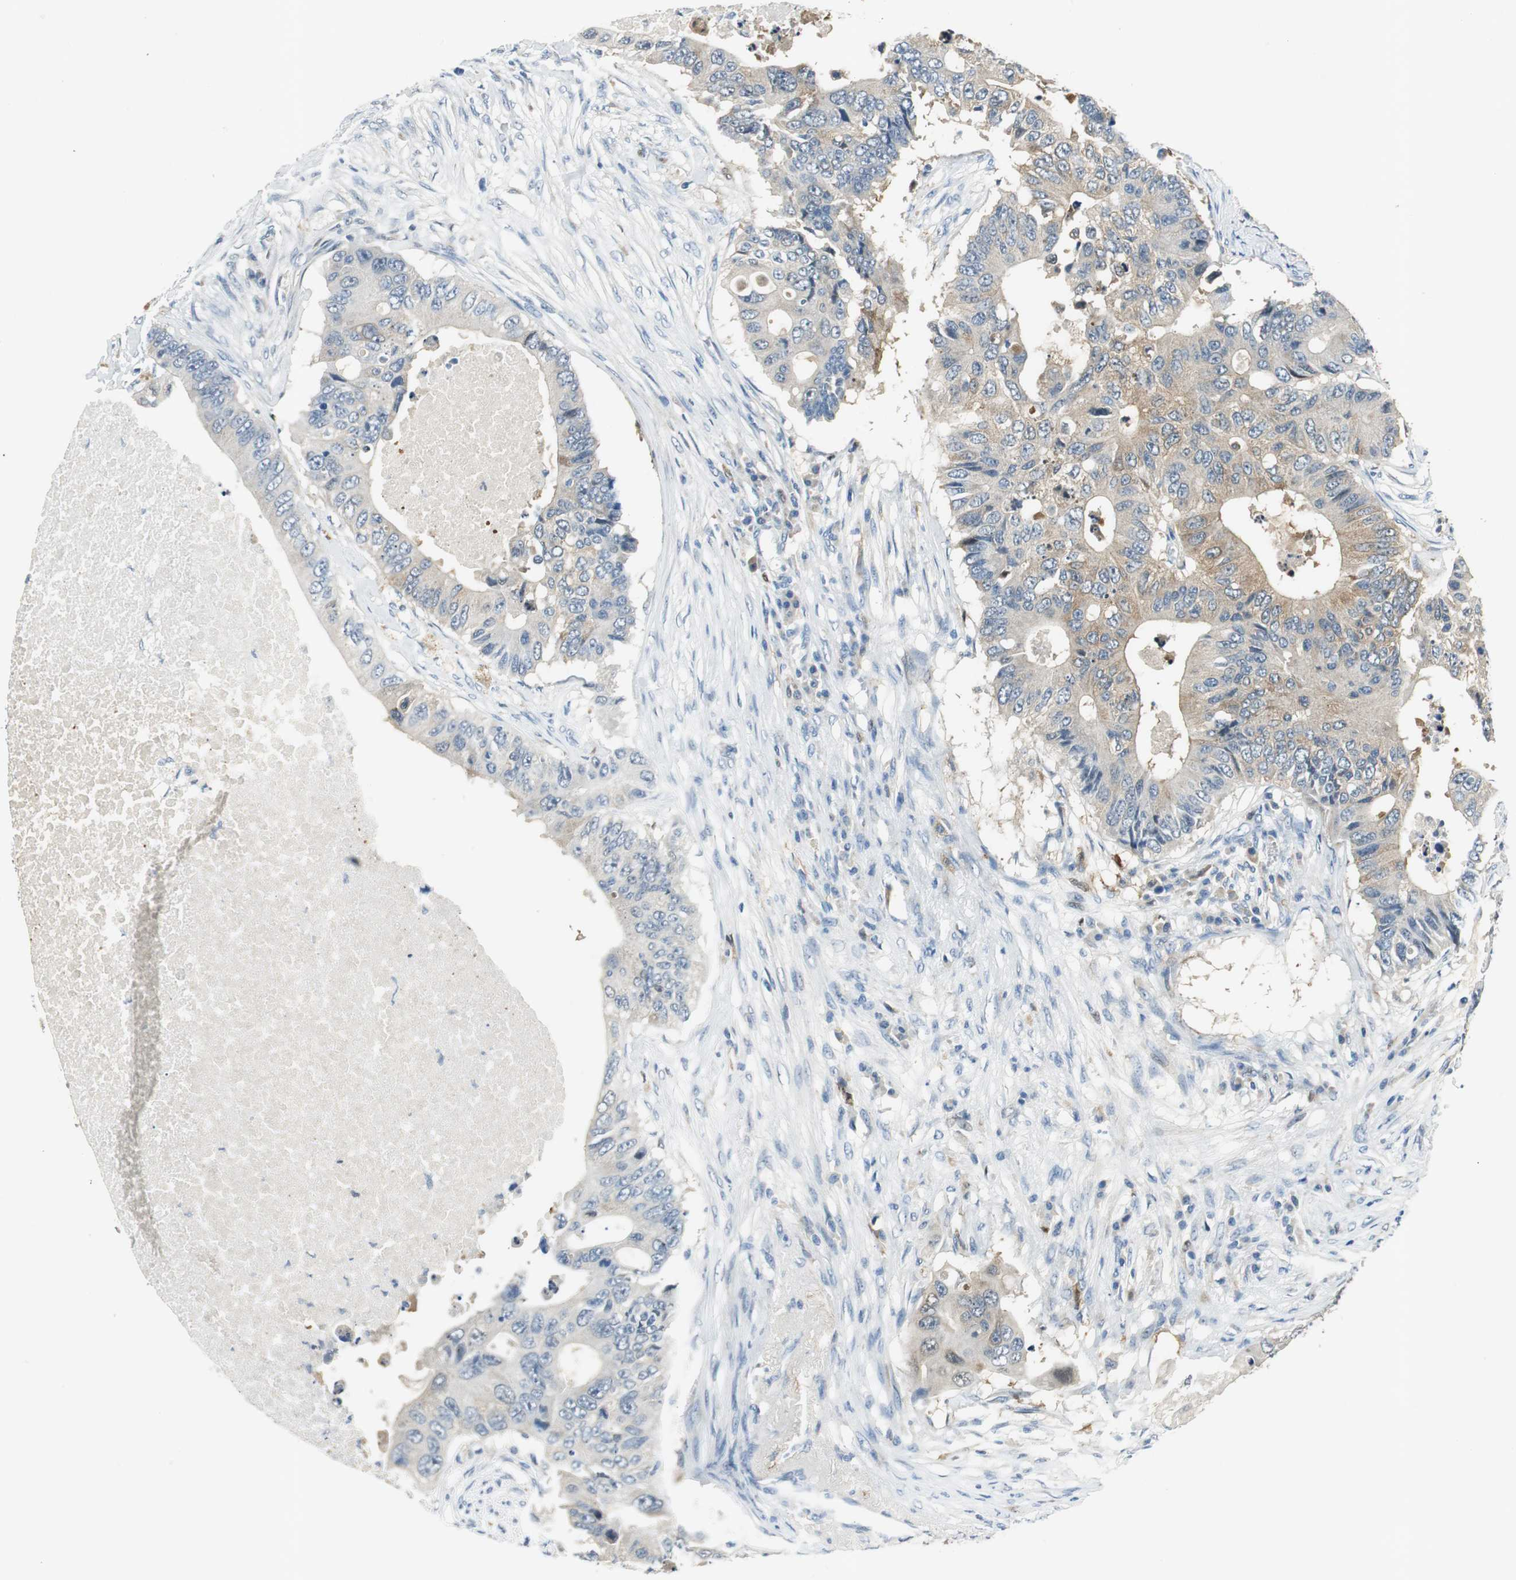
{"staining": {"intensity": "weak", "quantity": "25%-75%", "location": "cytoplasmic/membranous"}, "tissue": "colorectal cancer", "cell_type": "Tumor cells", "image_type": "cancer", "snomed": [{"axis": "morphology", "description": "Adenocarcinoma, NOS"}, {"axis": "topography", "description": "Colon"}], "caption": "Human adenocarcinoma (colorectal) stained with a protein marker displays weak staining in tumor cells.", "gene": "ME1", "patient": {"sex": "male", "age": 71}}